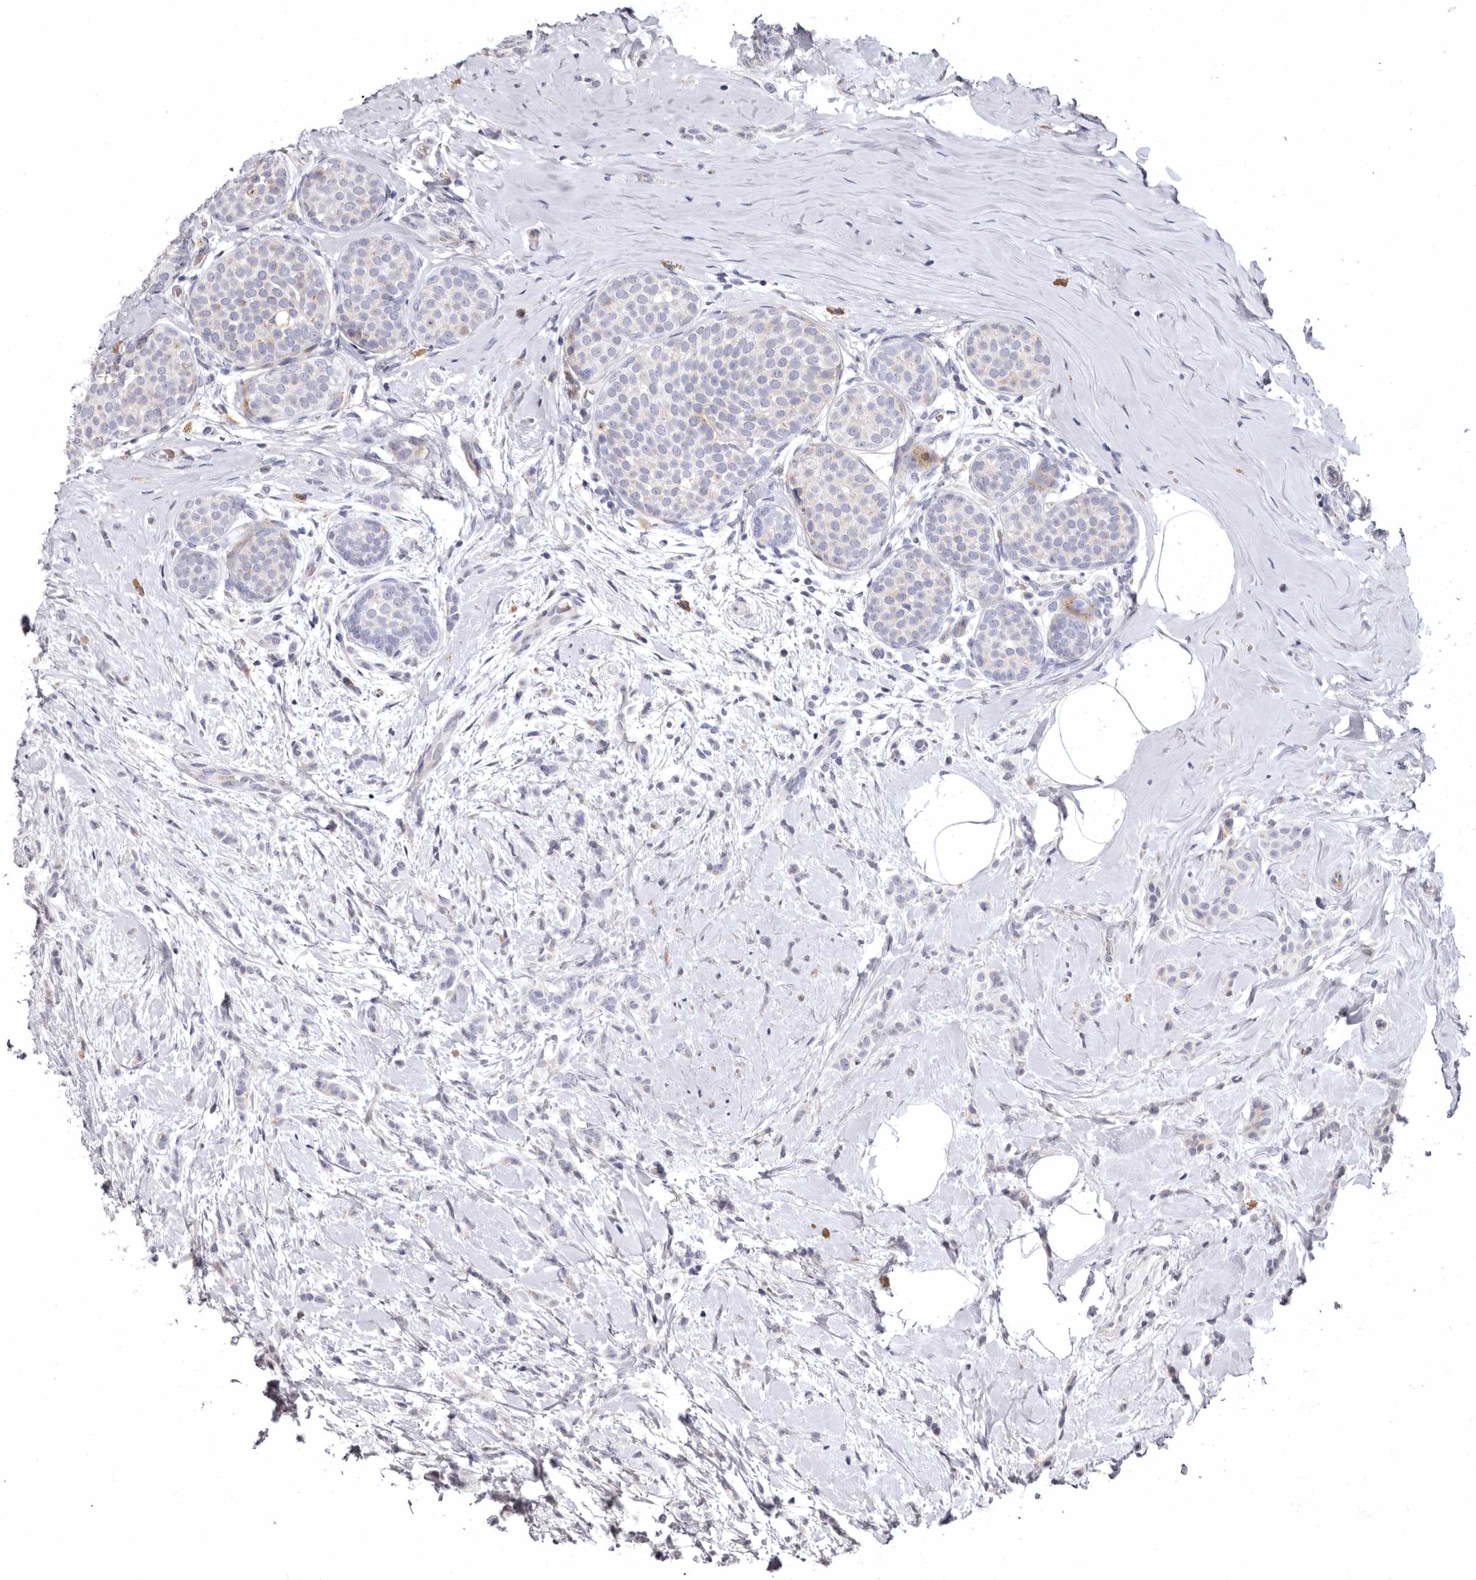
{"staining": {"intensity": "negative", "quantity": "none", "location": "none"}, "tissue": "breast cancer", "cell_type": "Tumor cells", "image_type": "cancer", "snomed": [{"axis": "morphology", "description": "Lobular carcinoma, in situ"}, {"axis": "morphology", "description": "Lobular carcinoma"}, {"axis": "topography", "description": "Breast"}], "caption": "Tumor cells show no significant protein positivity in breast lobular carcinoma.", "gene": "AIDA", "patient": {"sex": "female", "age": 41}}